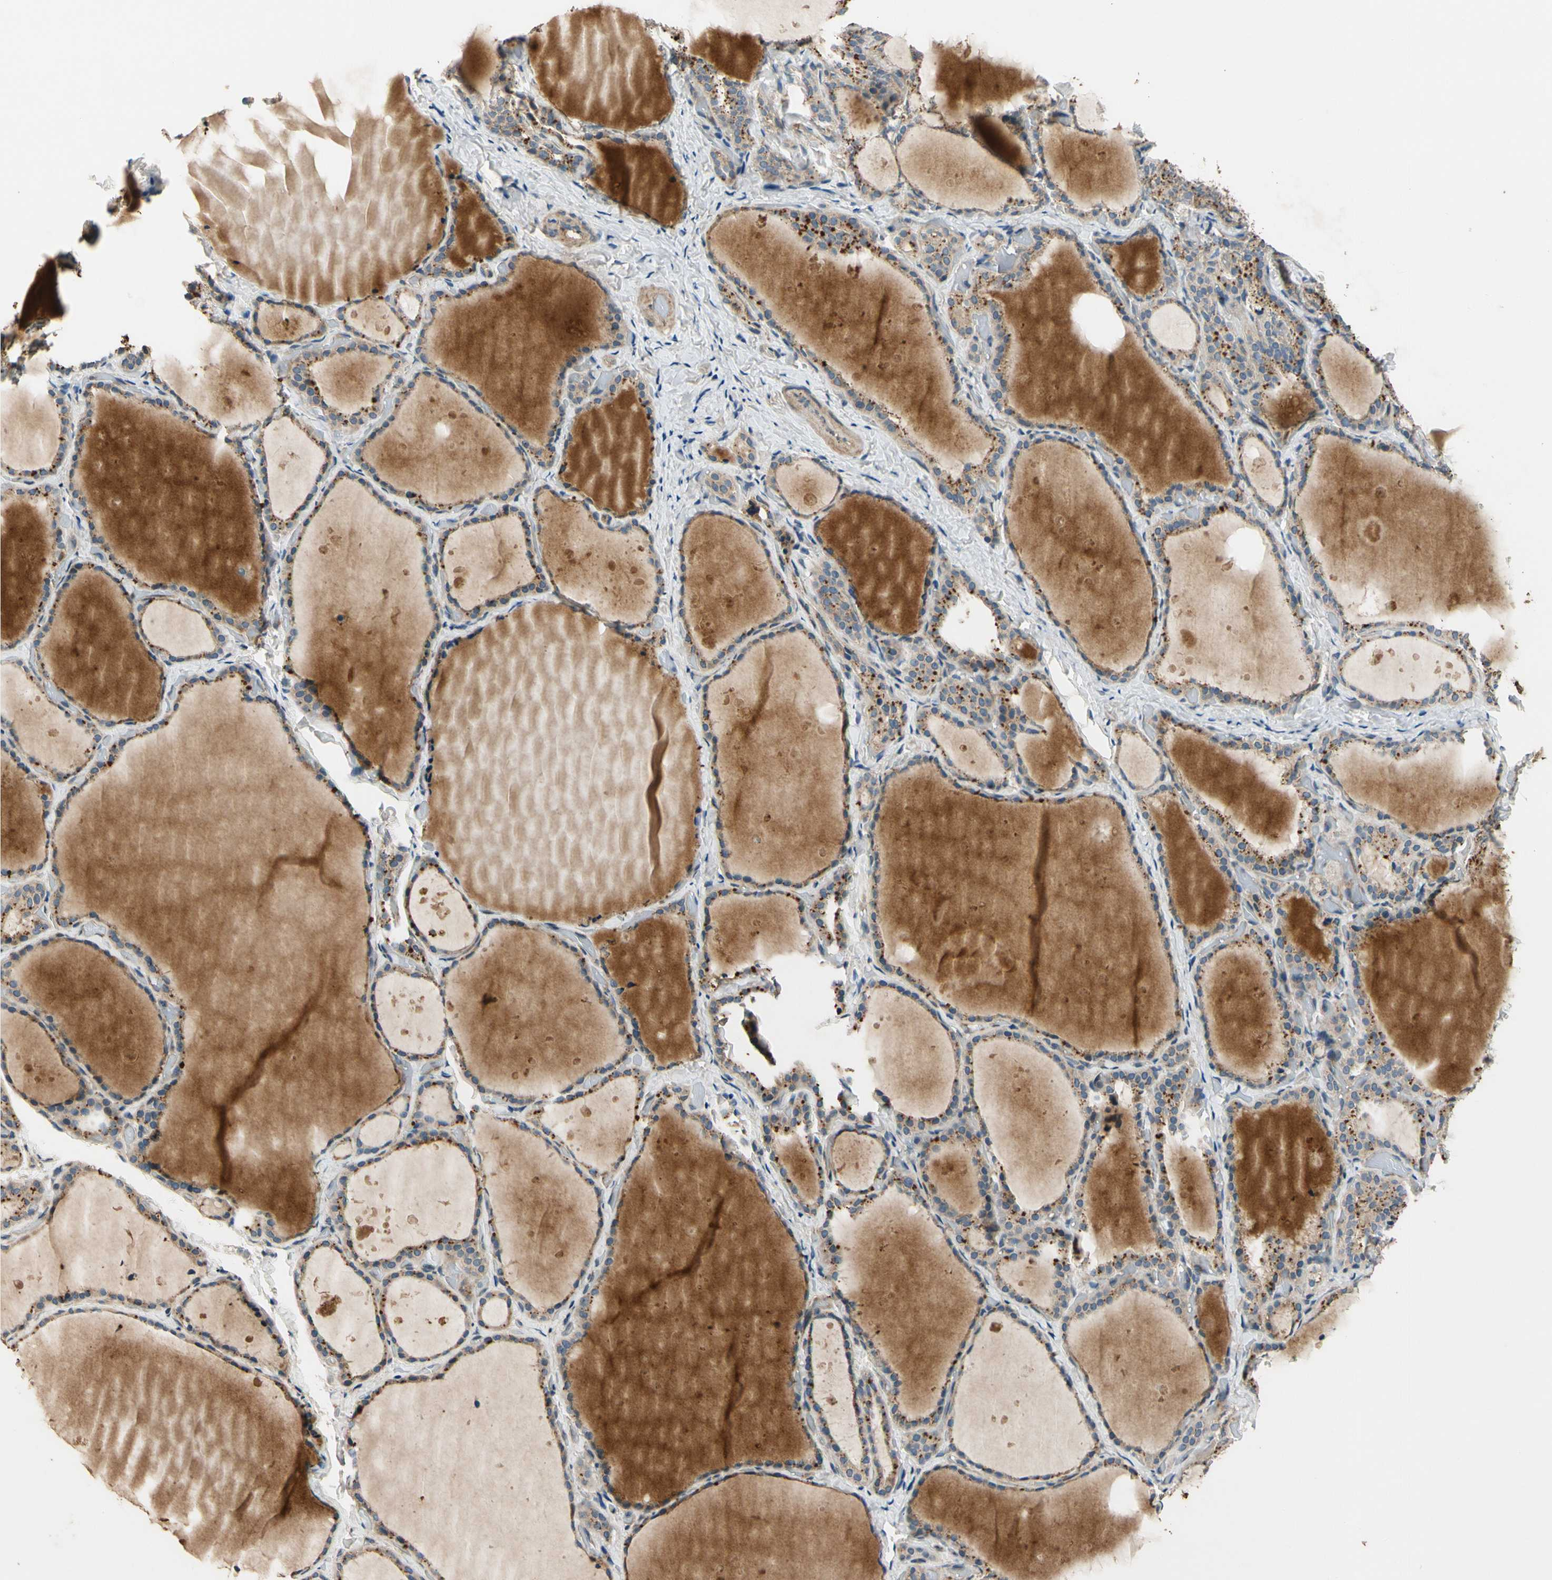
{"staining": {"intensity": "strong", "quantity": ">75%", "location": "cytoplasmic/membranous"}, "tissue": "thyroid gland", "cell_type": "Glandular cells", "image_type": "normal", "snomed": [{"axis": "morphology", "description": "Normal tissue, NOS"}, {"axis": "topography", "description": "Thyroid gland"}], "caption": "Protein staining displays strong cytoplasmic/membranous positivity in about >75% of glandular cells in normal thyroid gland. (Brightfield microscopy of DAB IHC at high magnification).", "gene": "ALKBH3", "patient": {"sex": "female", "age": 44}}